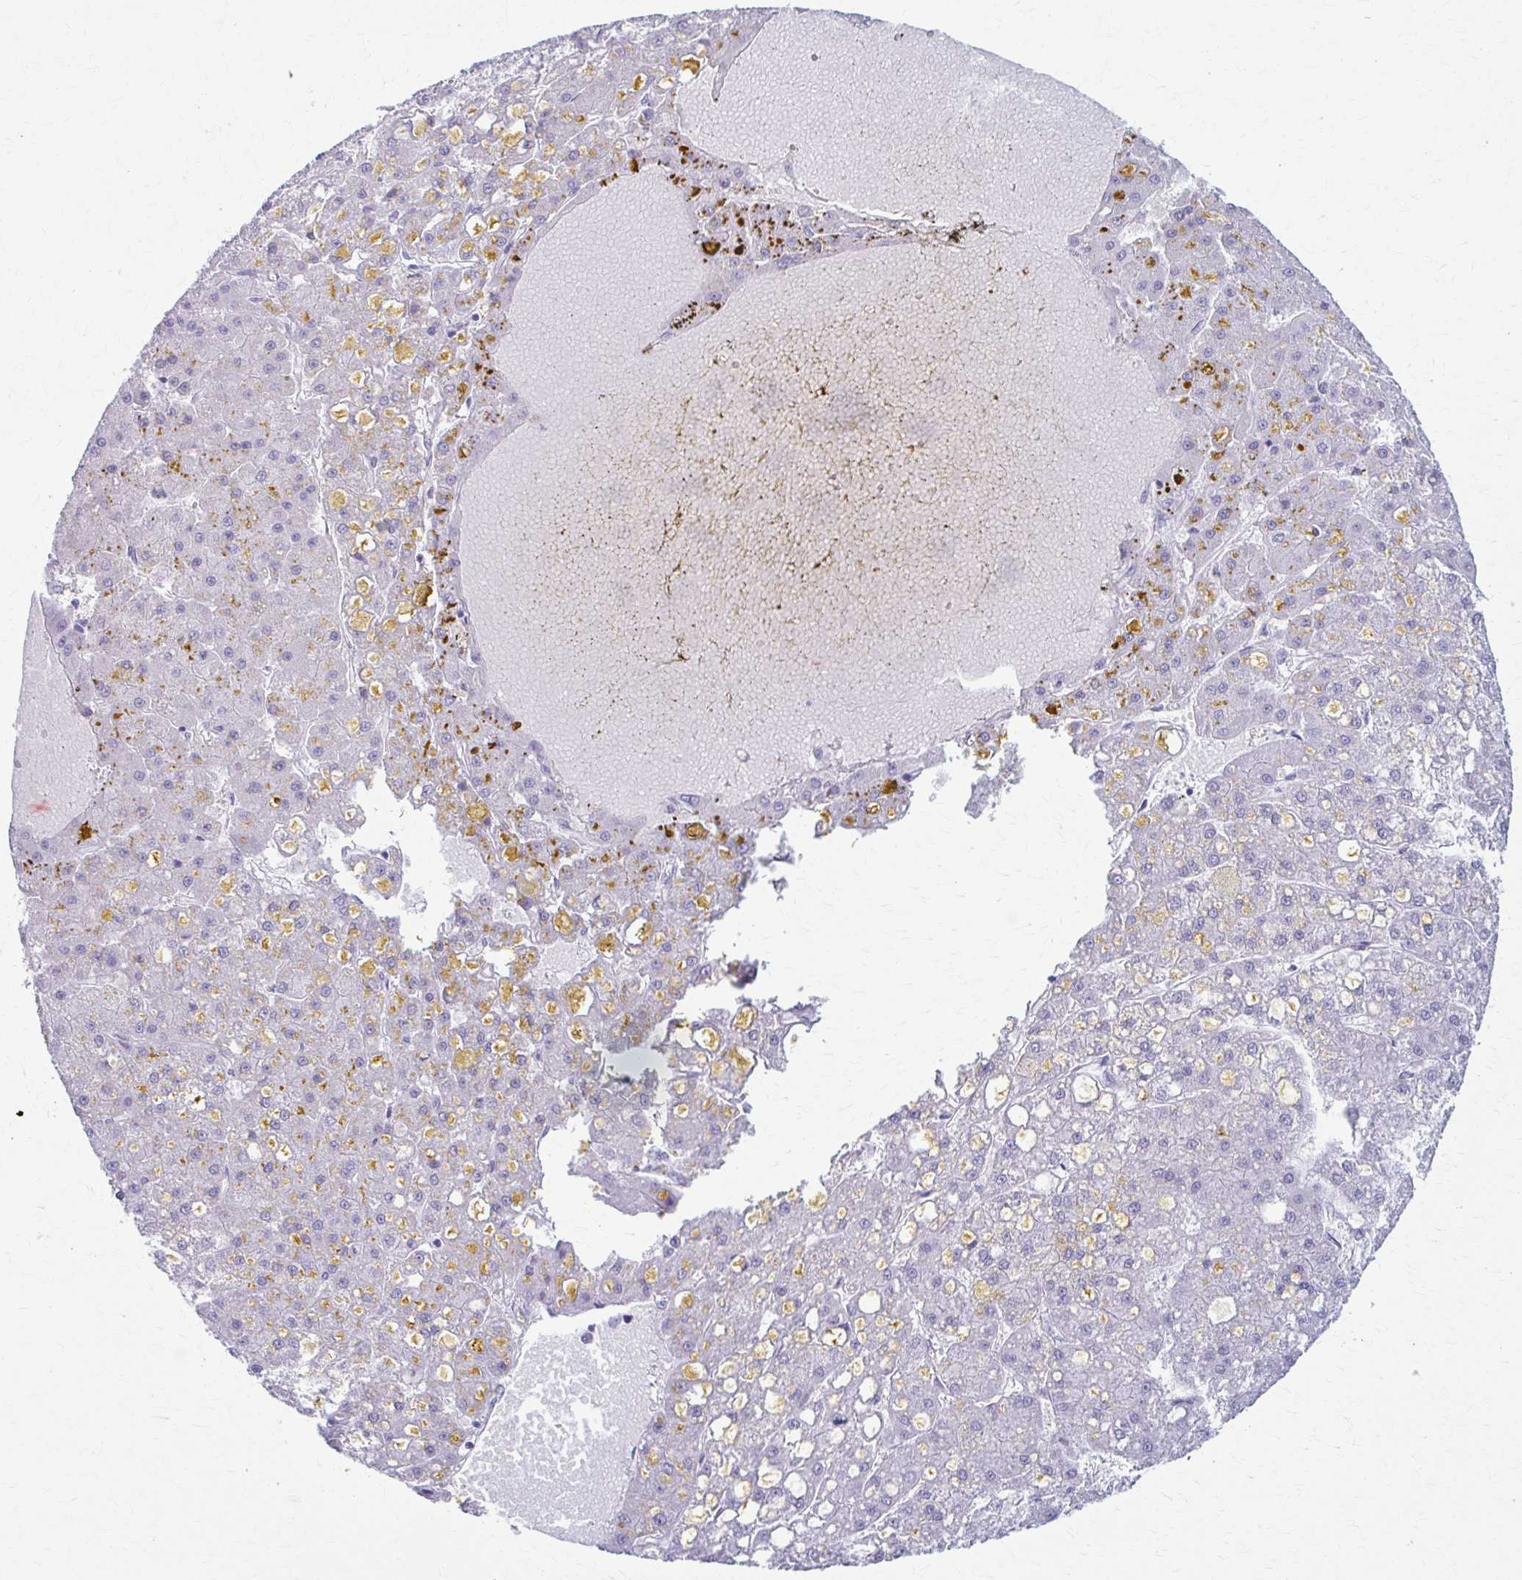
{"staining": {"intensity": "negative", "quantity": "none", "location": "none"}, "tissue": "liver cancer", "cell_type": "Tumor cells", "image_type": "cancer", "snomed": [{"axis": "morphology", "description": "Carcinoma, Hepatocellular, NOS"}, {"axis": "topography", "description": "Liver"}], "caption": "The photomicrograph reveals no staining of tumor cells in liver cancer (hepatocellular carcinoma).", "gene": "PRKRA", "patient": {"sex": "male", "age": 67}}